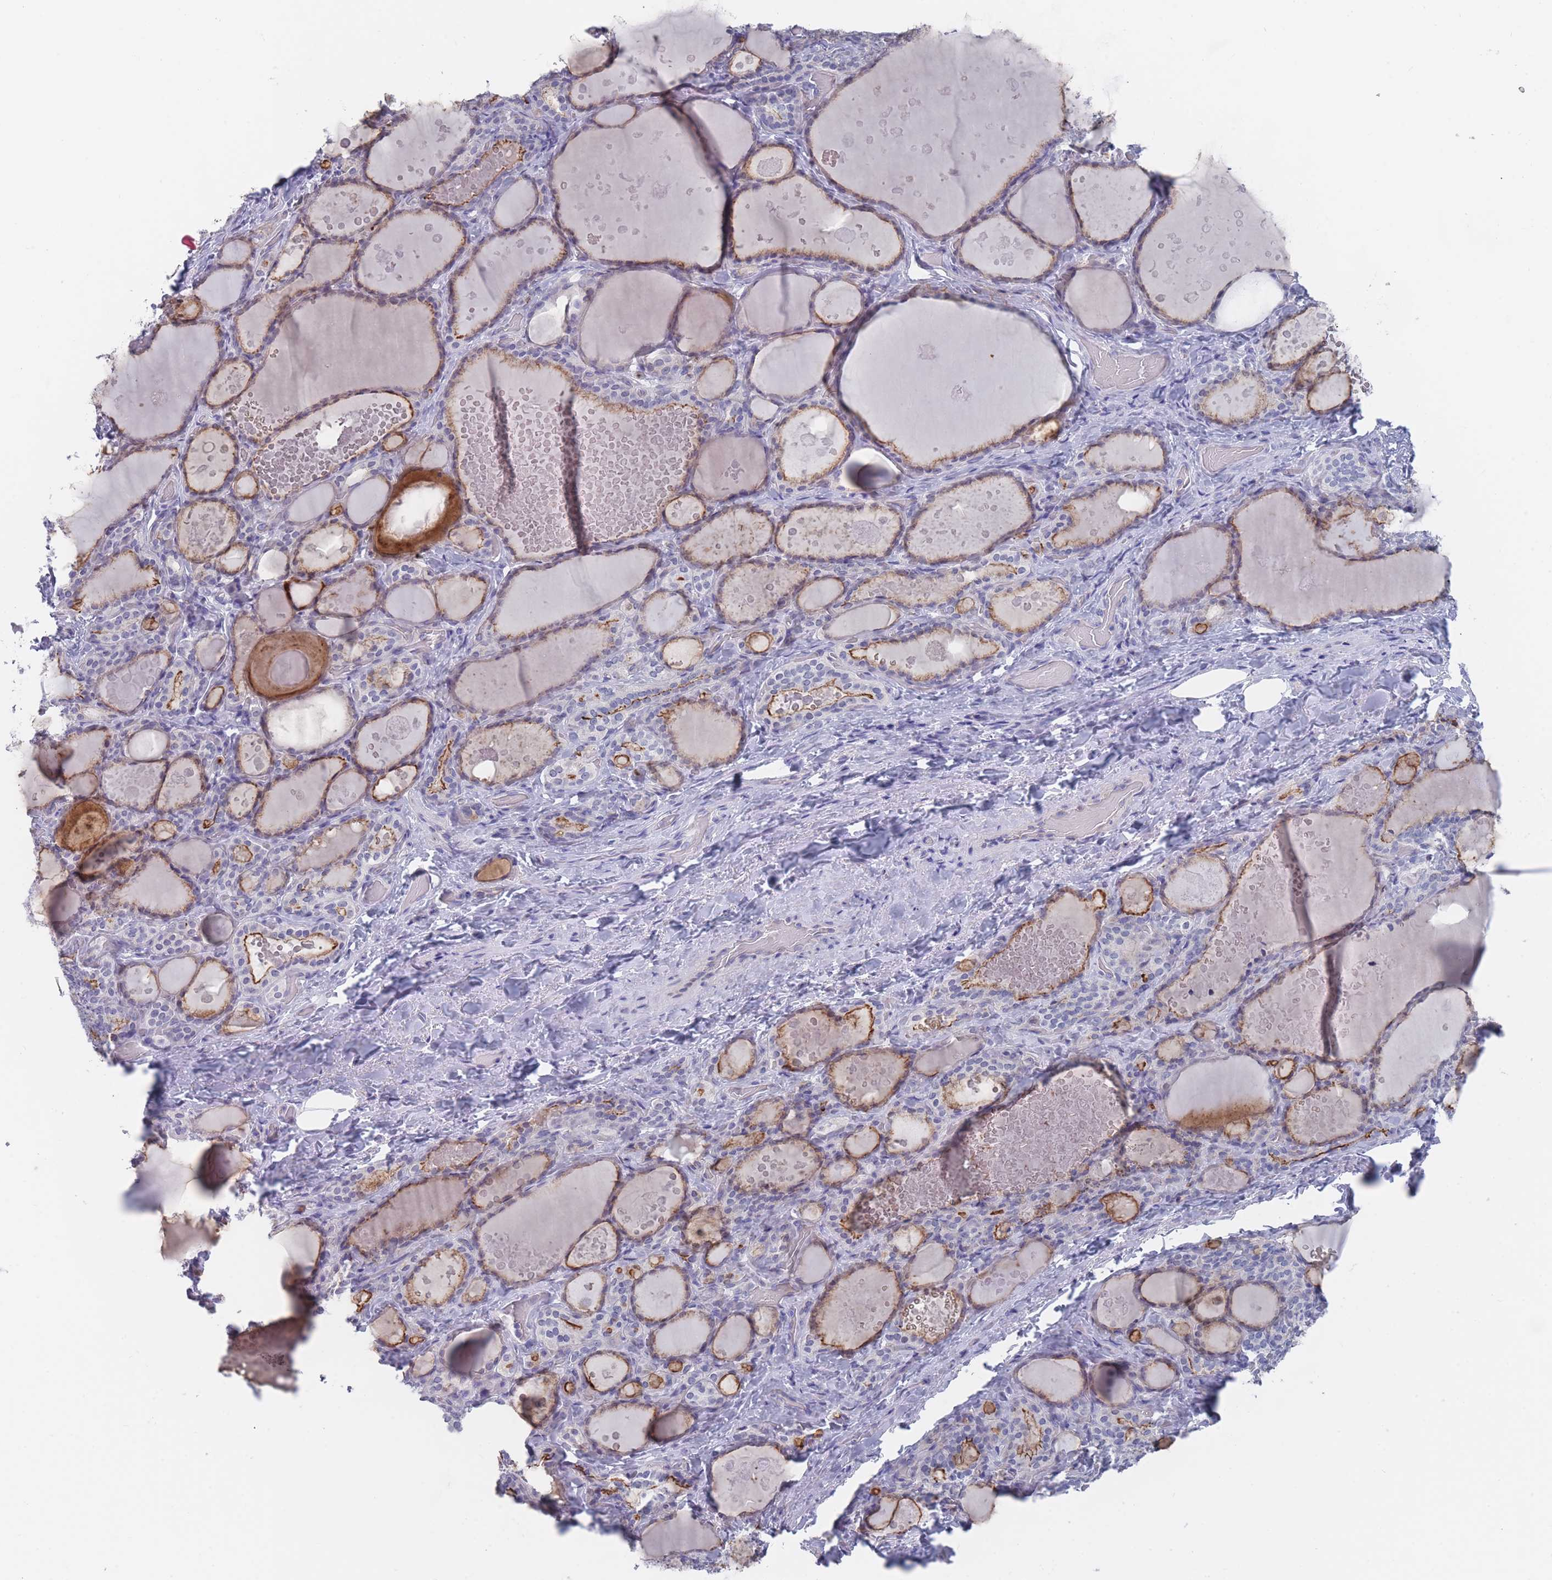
{"staining": {"intensity": "weak", "quantity": "<25%", "location": "cytoplasmic/membranous"}, "tissue": "thyroid gland", "cell_type": "Glandular cells", "image_type": "normal", "snomed": [{"axis": "morphology", "description": "Normal tissue, NOS"}, {"axis": "topography", "description": "Thyroid gland"}], "caption": "Micrograph shows no significant protein staining in glandular cells of benign thyroid gland.", "gene": "PIGU", "patient": {"sex": "female", "age": 46}}